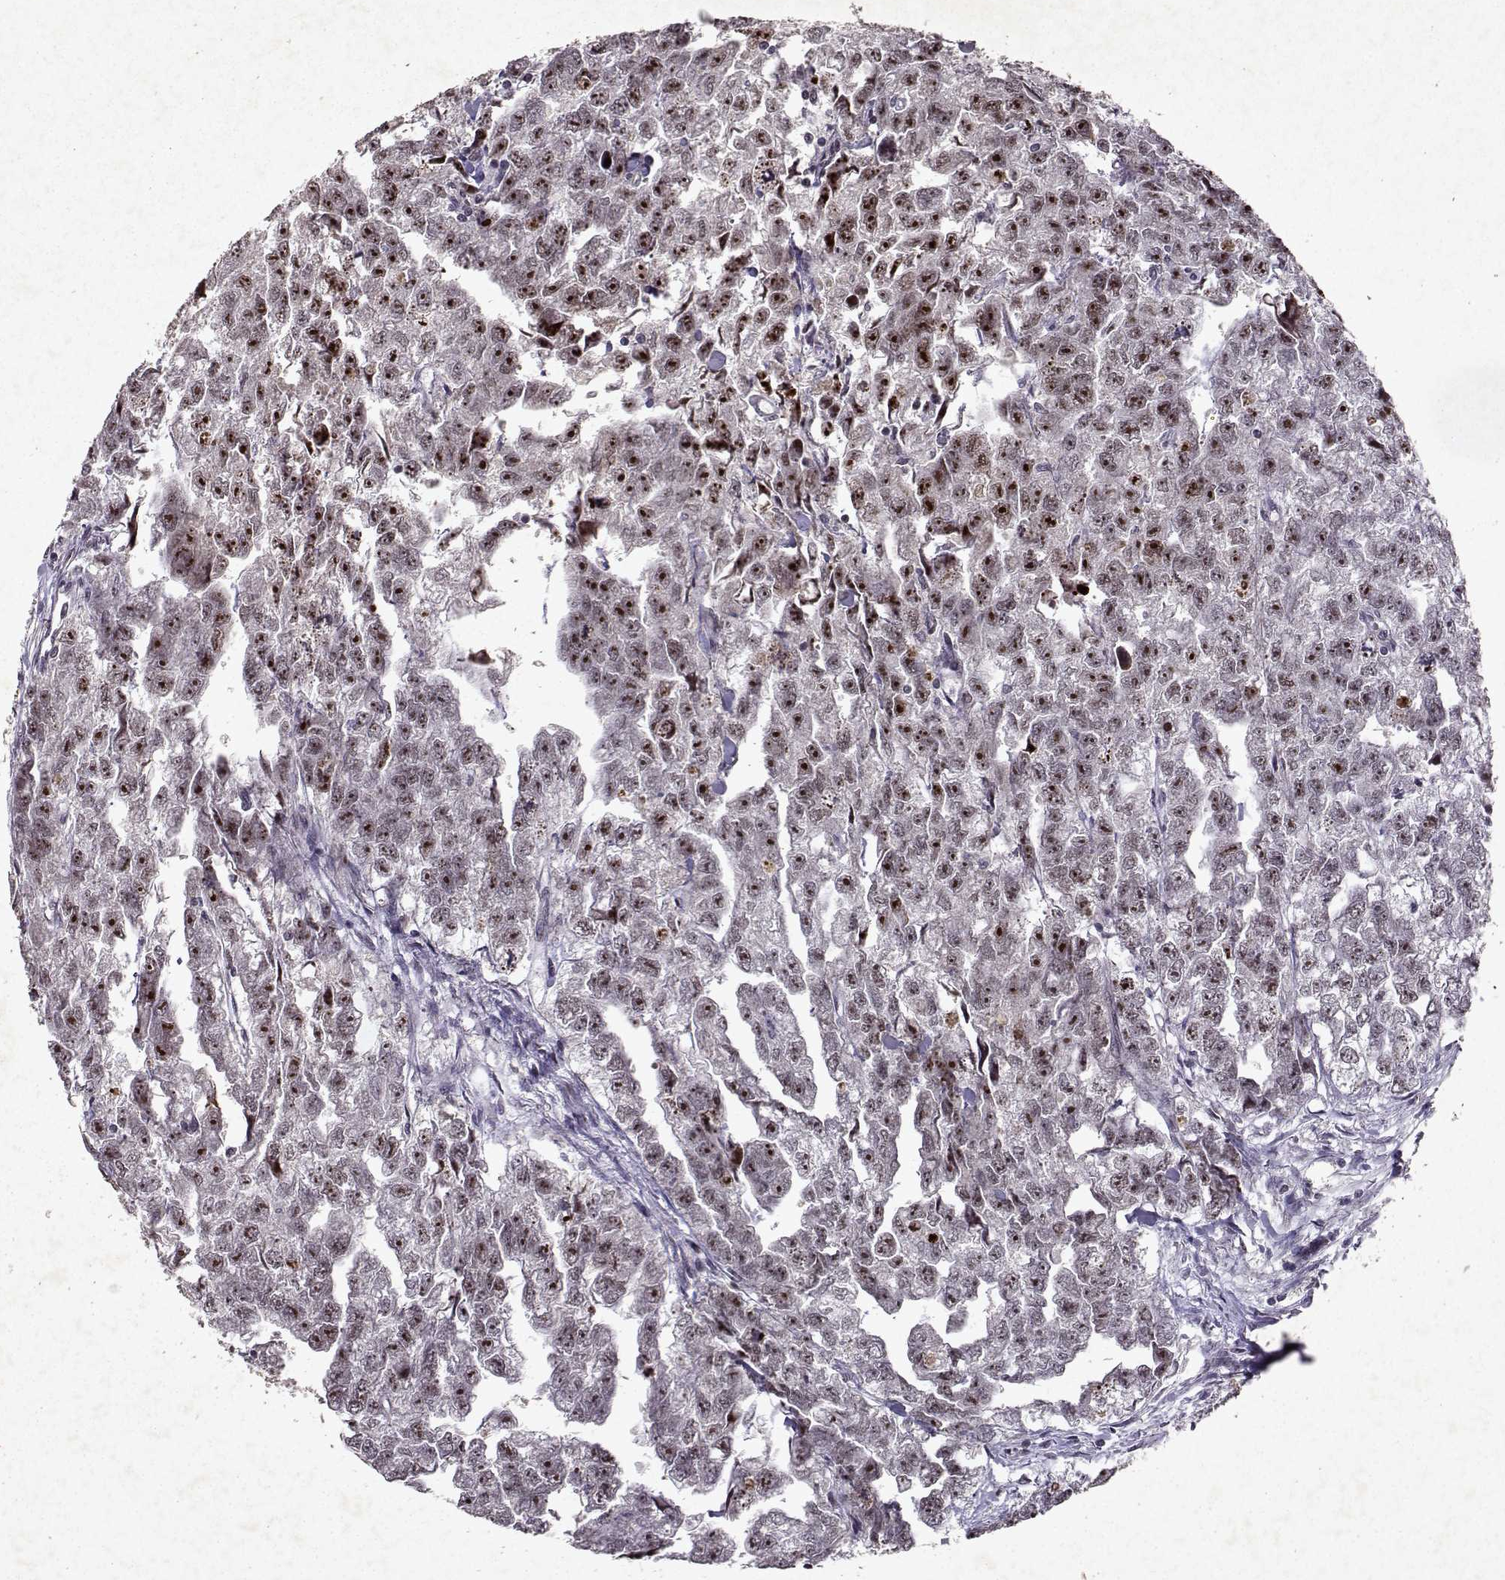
{"staining": {"intensity": "moderate", "quantity": "25%-75%", "location": "nuclear"}, "tissue": "testis cancer", "cell_type": "Tumor cells", "image_type": "cancer", "snomed": [{"axis": "morphology", "description": "Carcinoma, Embryonal, NOS"}, {"axis": "morphology", "description": "Teratoma, malignant, NOS"}, {"axis": "topography", "description": "Testis"}], "caption": "A photomicrograph showing moderate nuclear positivity in about 25%-75% of tumor cells in testis cancer (embryonal carcinoma), as visualized by brown immunohistochemical staining.", "gene": "DDX56", "patient": {"sex": "male", "age": 44}}